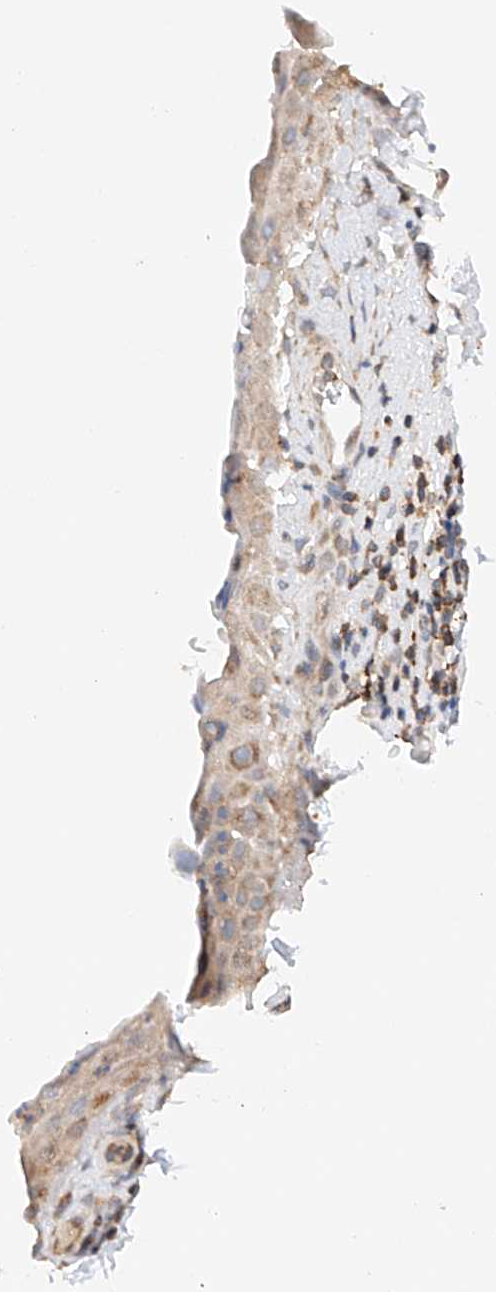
{"staining": {"intensity": "weak", "quantity": ">75%", "location": "cytoplasmic/membranous"}, "tissue": "nasopharynx", "cell_type": "Respiratory epithelial cells", "image_type": "normal", "snomed": [{"axis": "morphology", "description": "Normal tissue, NOS"}, {"axis": "topography", "description": "Nasopharynx"}], "caption": "Nasopharynx stained with DAB (3,3'-diaminobenzidine) immunohistochemistry (IHC) shows low levels of weak cytoplasmic/membranous staining in approximately >75% of respiratory epithelial cells. The staining is performed using DAB brown chromogen to label protein expression. The nuclei are counter-stained blue using hematoxylin.", "gene": "MFN2", "patient": {"sex": "male", "age": 64}}